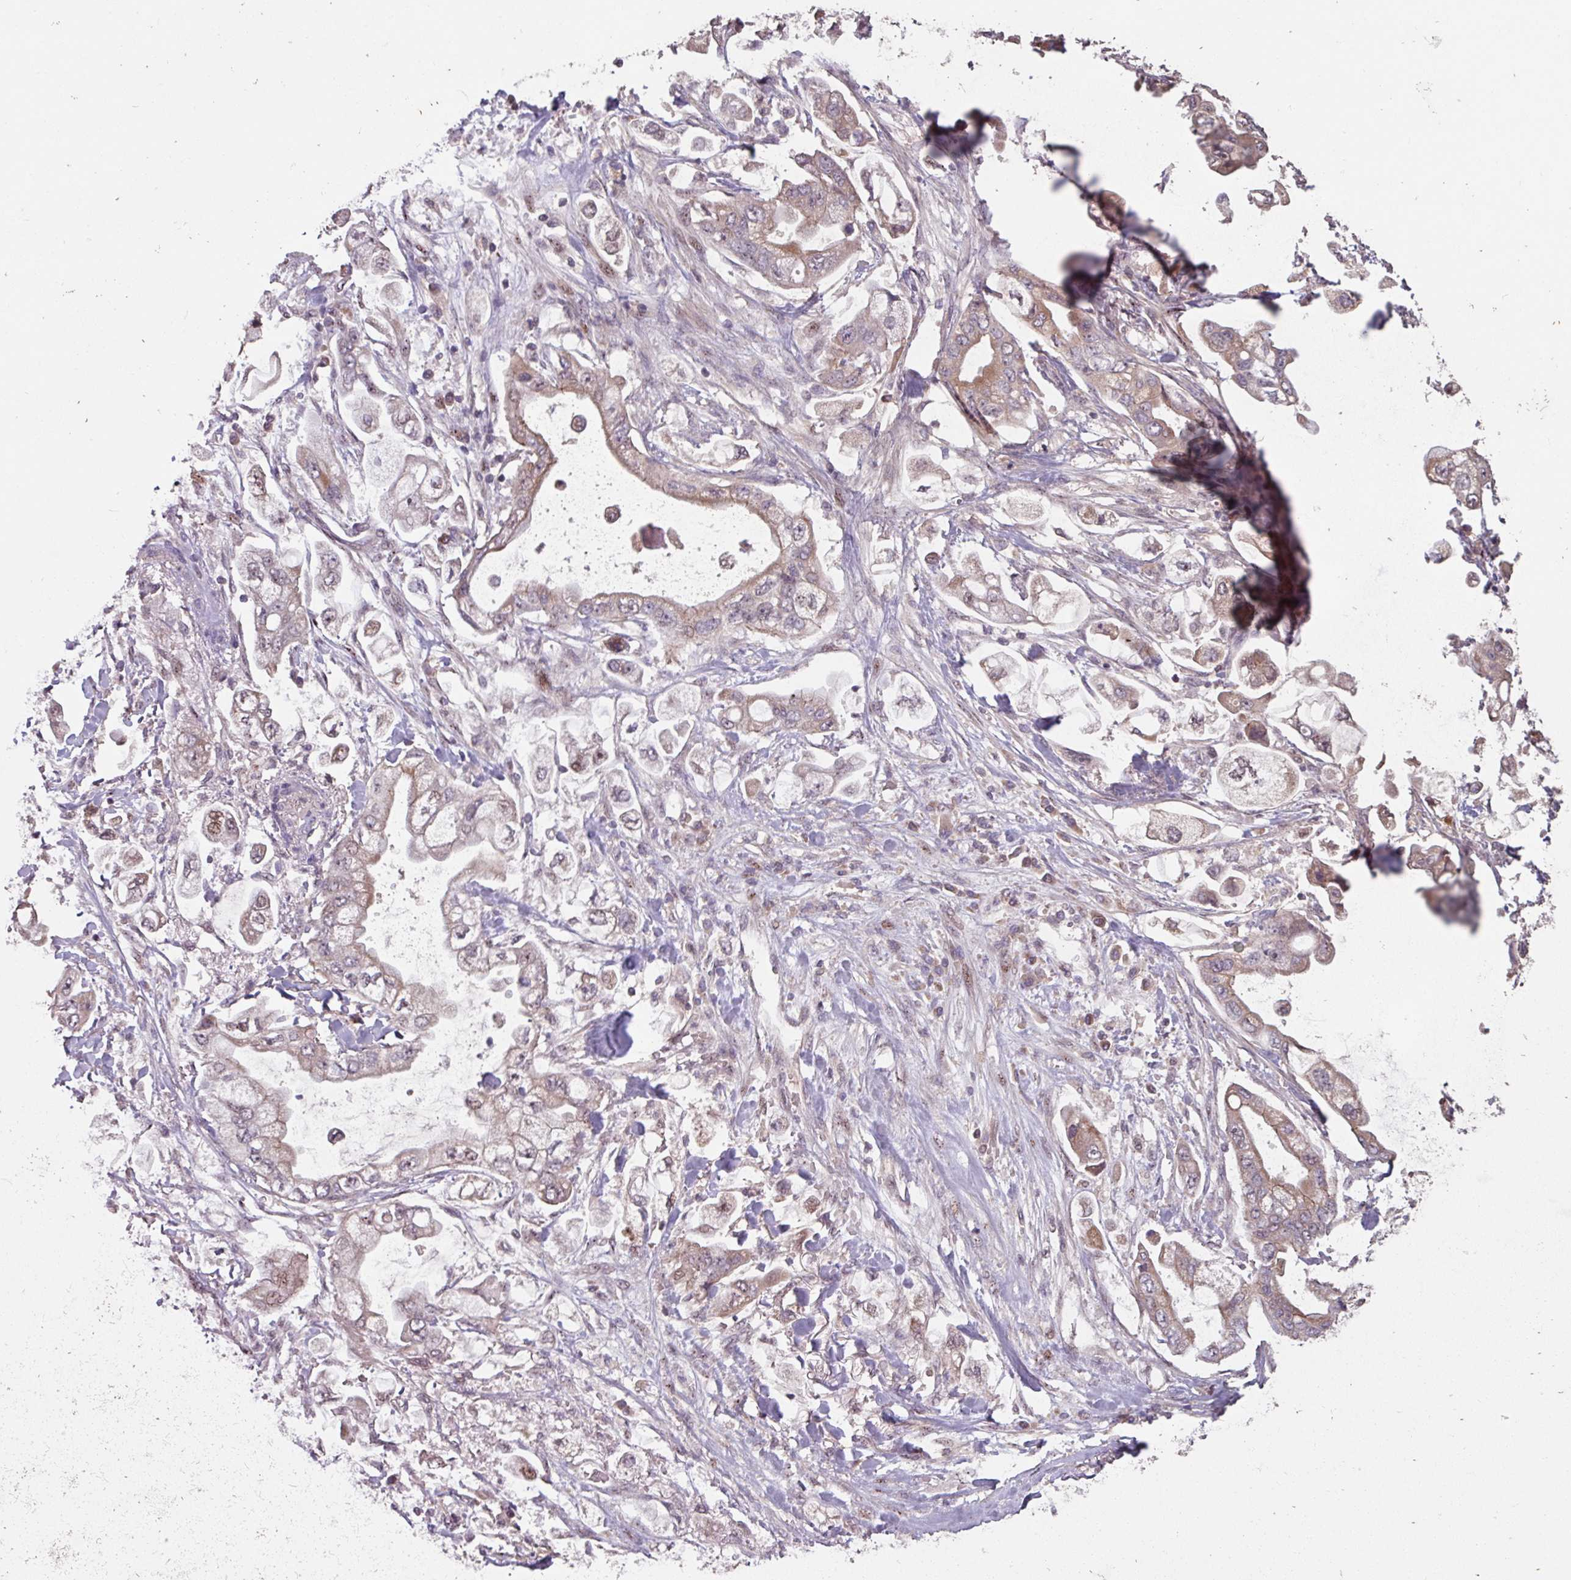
{"staining": {"intensity": "weak", "quantity": "25%-75%", "location": "cytoplasmic/membranous,nuclear"}, "tissue": "stomach cancer", "cell_type": "Tumor cells", "image_type": "cancer", "snomed": [{"axis": "morphology", "description": "Adenocarcinoma, NOS"}, {"axis": "topography", "description": "Stomach"}], "caption": "High-power microscopy captured an immunohistochemistry (IHC) image of stomach adenocarcinoma, revealing weak cytoplasmic/membranous and nuclear staining in approximately 25%-75% of tumor cells.", "gene": "TMEM88", "patient": {"sex": "male", "age": 62}}